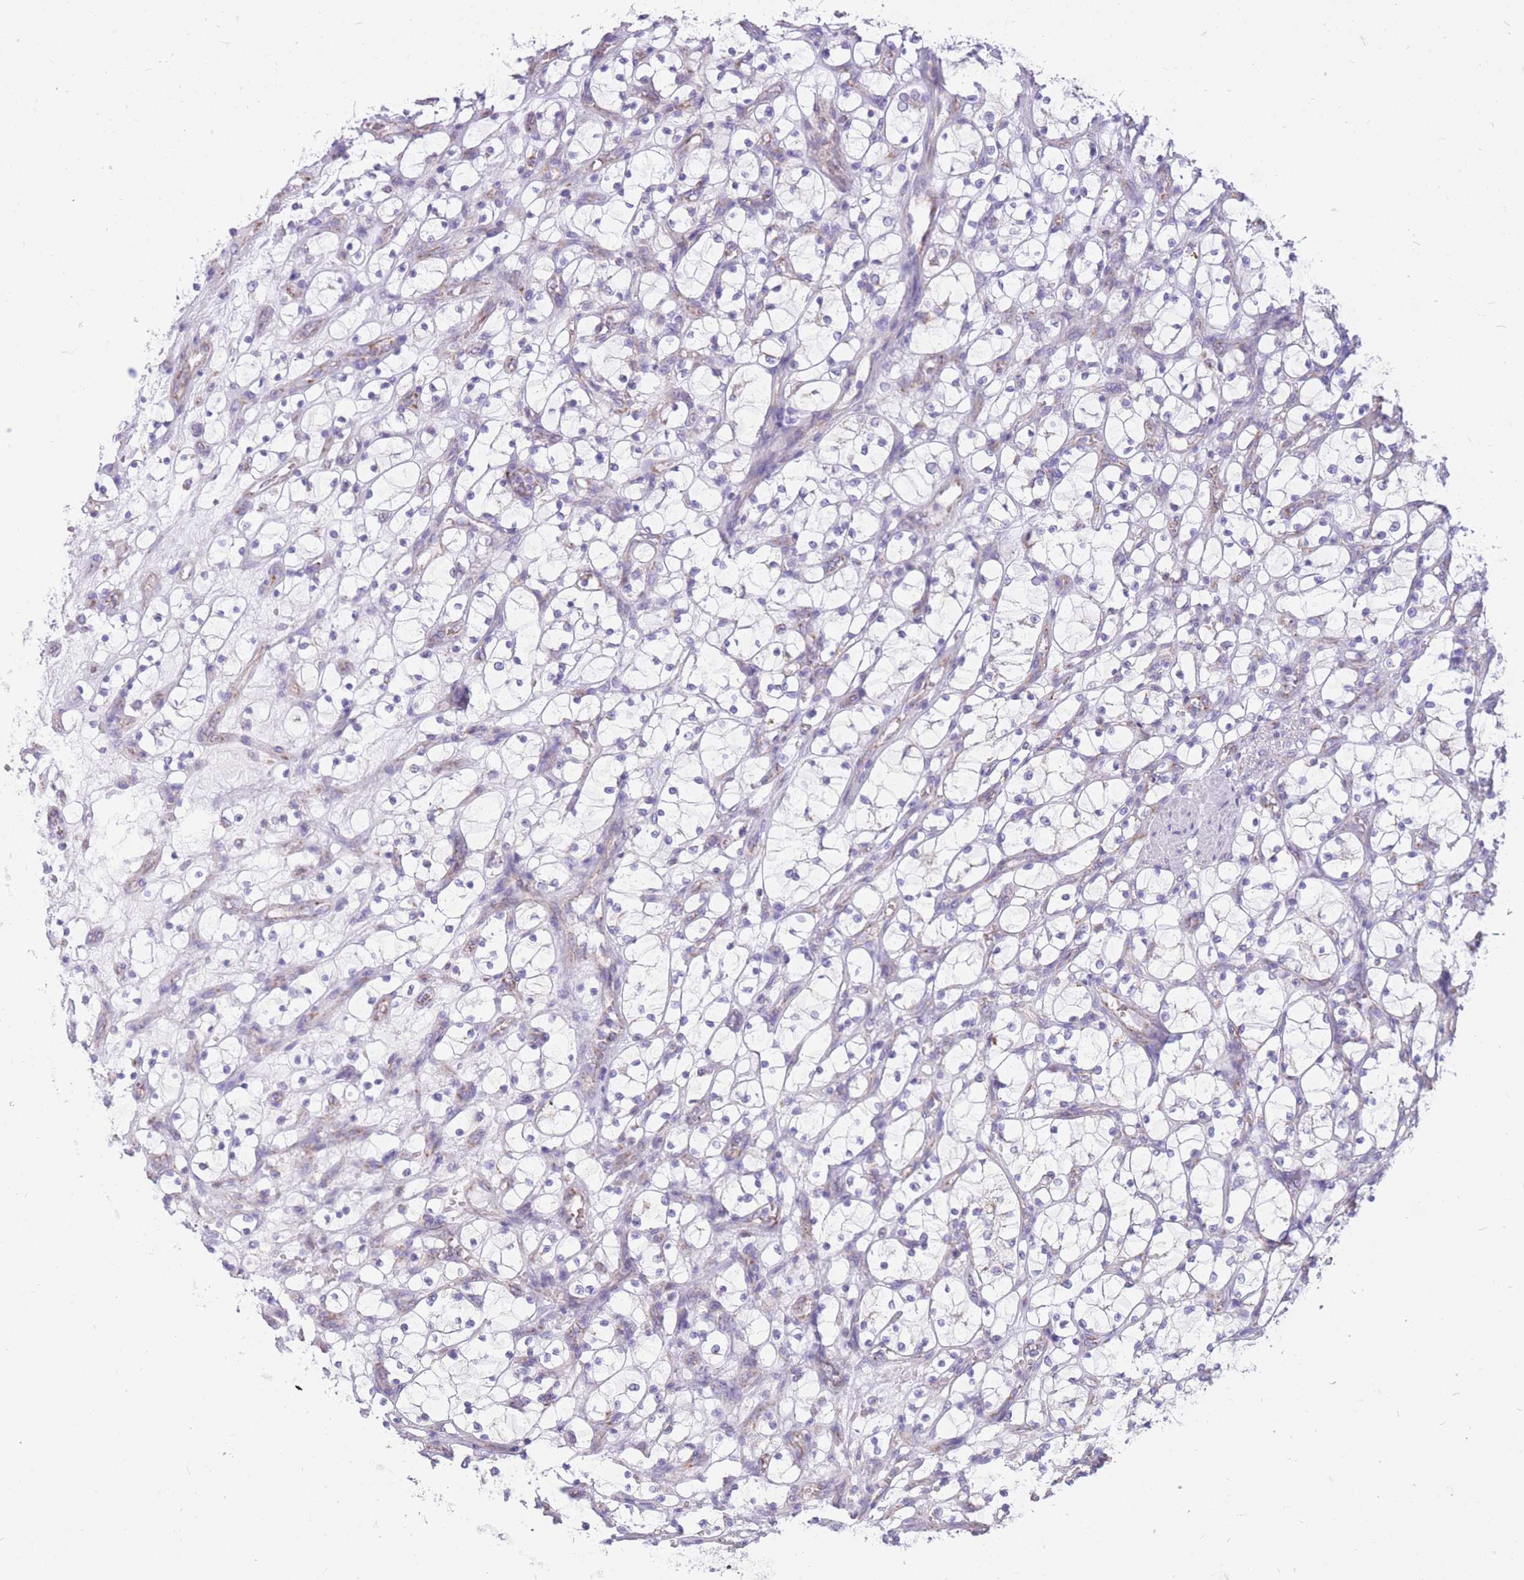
{"staining": {"intensity": "negative", "quantity": "none", "location": "none"}, "tissue": "renal cancer", "cell_type": "Tumor cells", "image_type": "cancer", "snomed": [{"axis": "morphology", "description": "Adenocarcinoma, NOS"}, {"axis": "topography", "description": "Kidney"}], "caption": "Protein analysis of renal adenocarcinoma demonstrates no significant staining in tumor cells.", "gene": "PCSK1", "patient": {"sex": "female", "age": 69}}